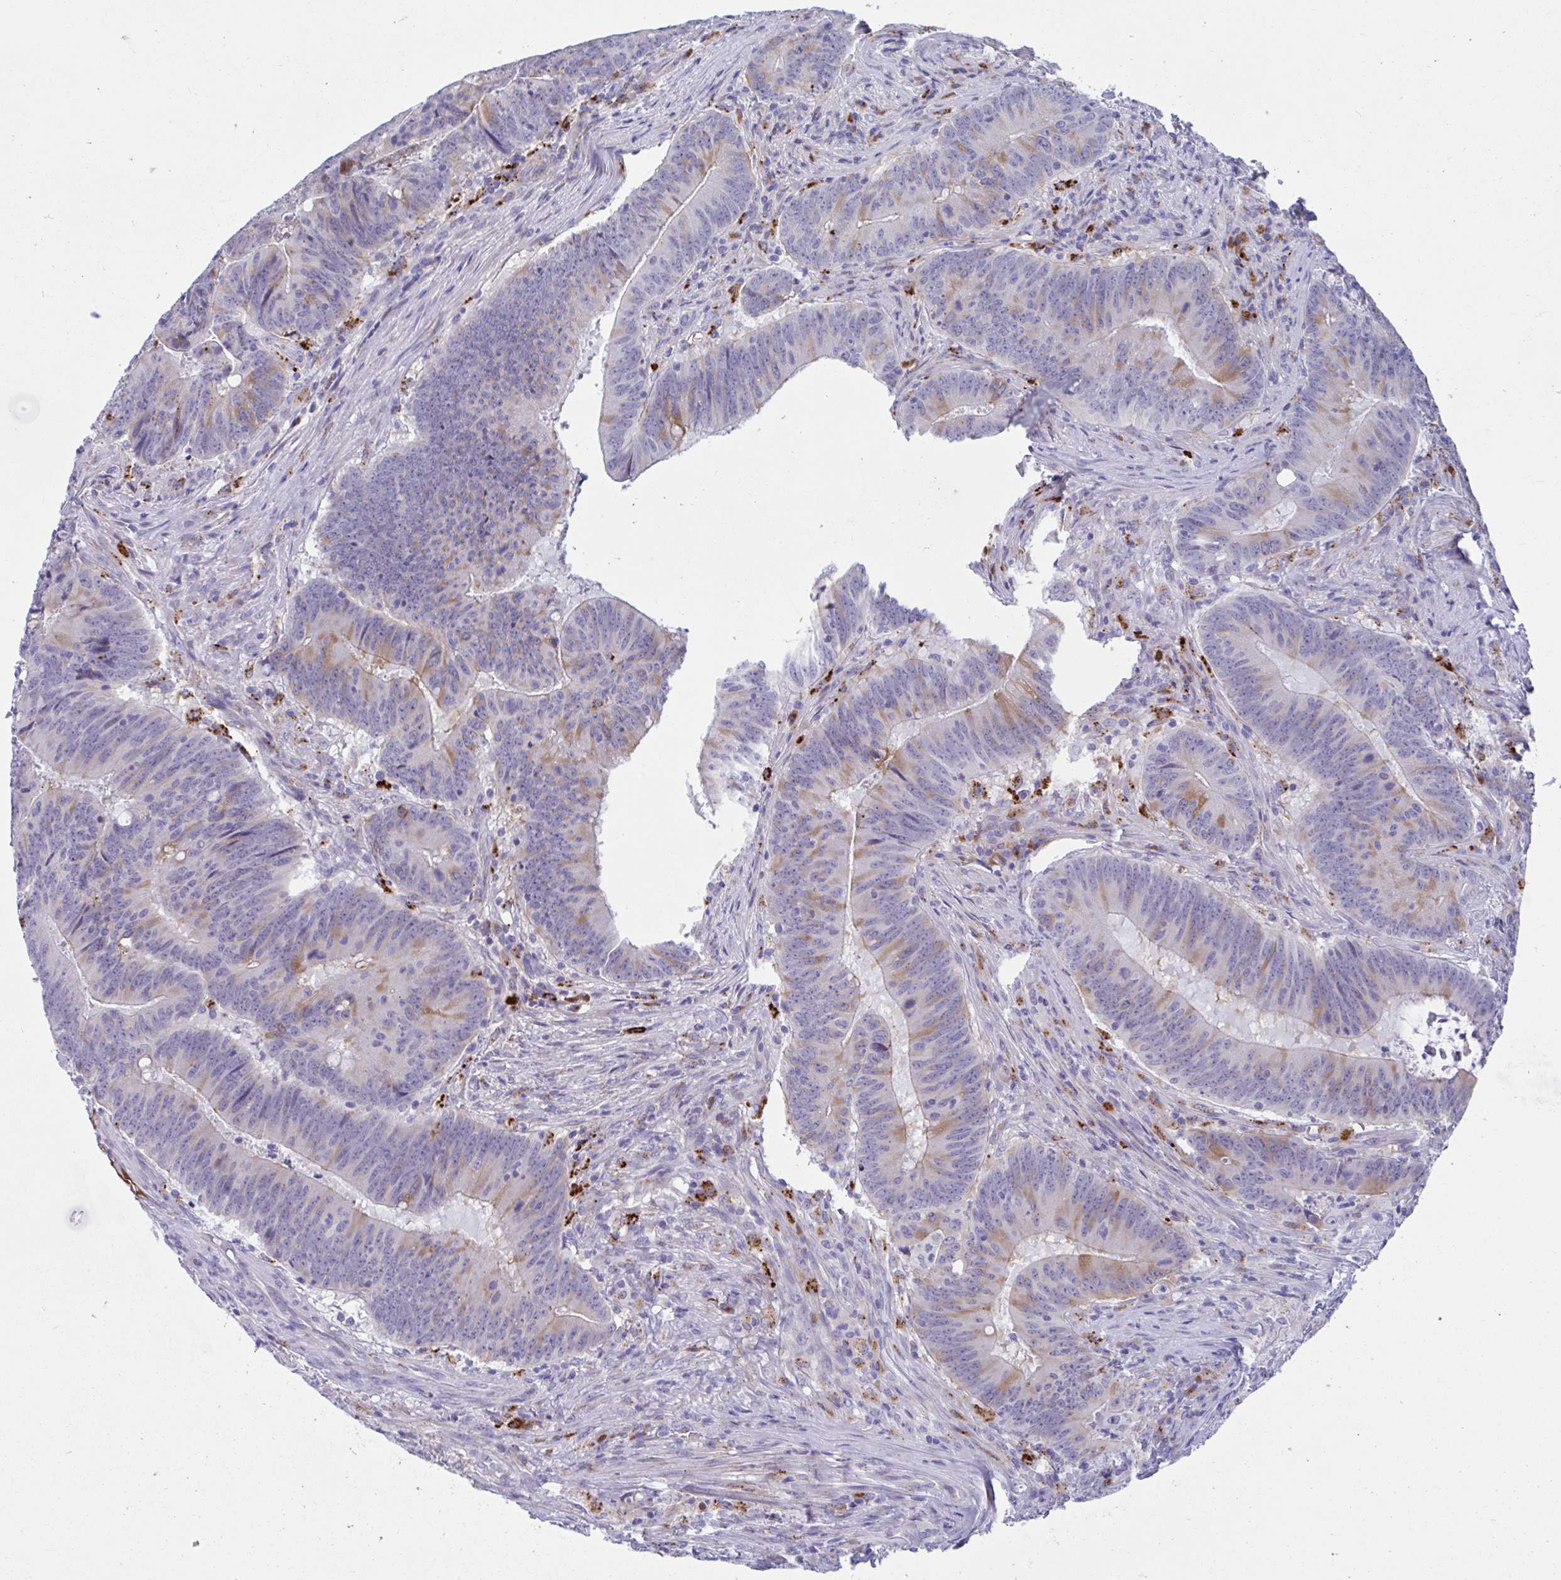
{"staining": {"intensity": "moderate", "quantity": "<25%", "location": "cytoplasmic/membranous"}, "tissue": "colorectal cancer", "cell_type": "Tumor cells", "image_type": "cancer", "snomed": [{"axis": "morphology", "description": "Adenocarcinoma, NOS"}, {"axis": "topography", "description": "Colon"}], "caption": "Adenocarcinoma (colorectal) was stained to show a protein in brown. There is low levels of moderate cytoplasmic/membranous expression in approximately <25% of tumor cells.", "gene": "FAM219B", "patient": {"sex": "female", "age": 87}}